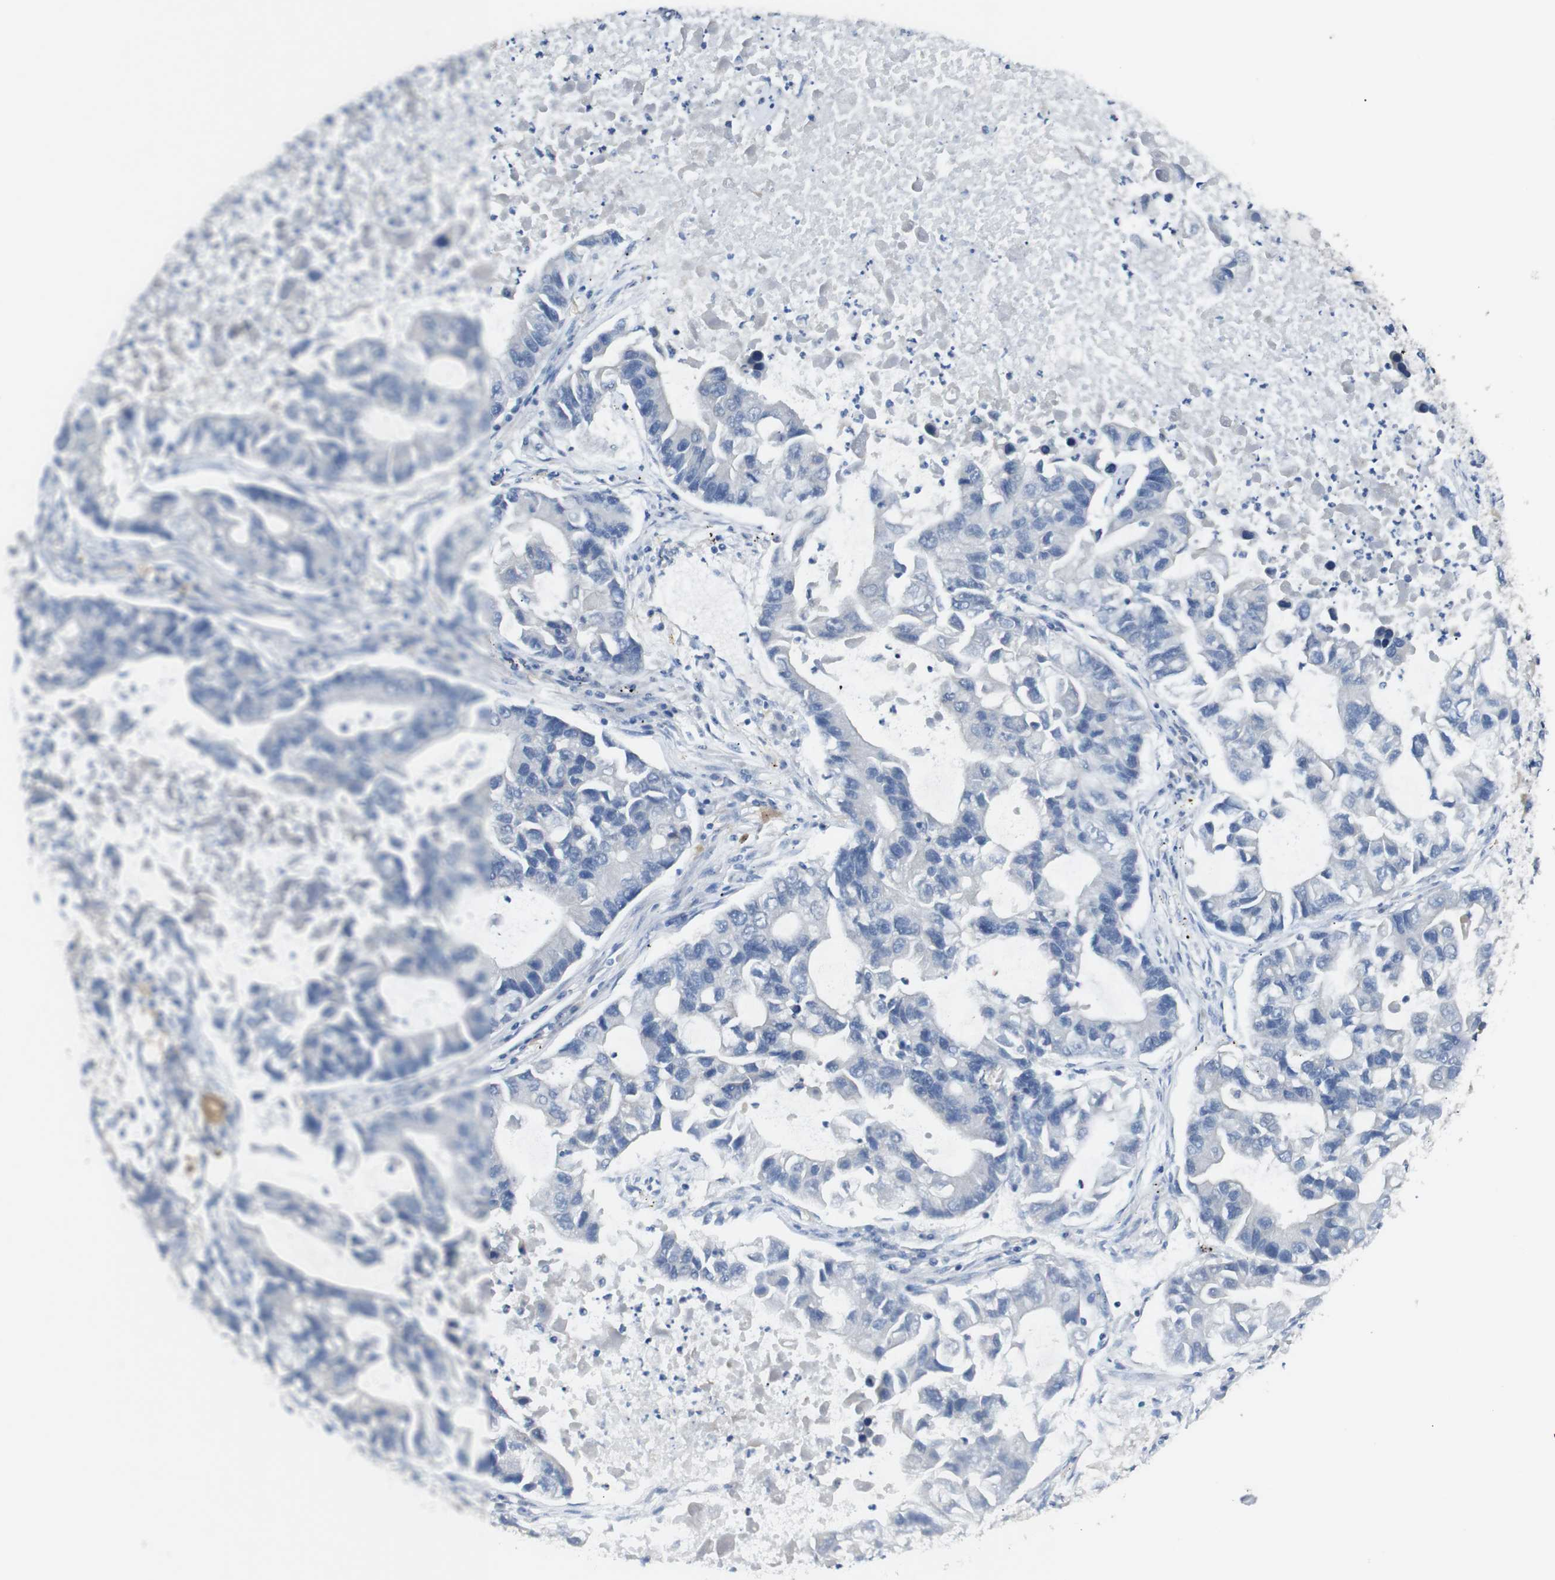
{"staining": {"intensity": "negative", "quantity": "none", "location": "none"}, "tissue": "lung cancer", "cell_type": "Tumor cells", "image_type": "cancer", "snomed": [{"axis": "morphology", "description": "Adenocarcinoma, NOS"}, {"axis": "topography", "description": "Lung"}], "caption": "Lung cancer (adenocarcinoma) was stained to show a protein in brown. There is no significant staining in tumor cells.", "gene": "CHRM5", "patient": {"sex": "female", "age": 51}}